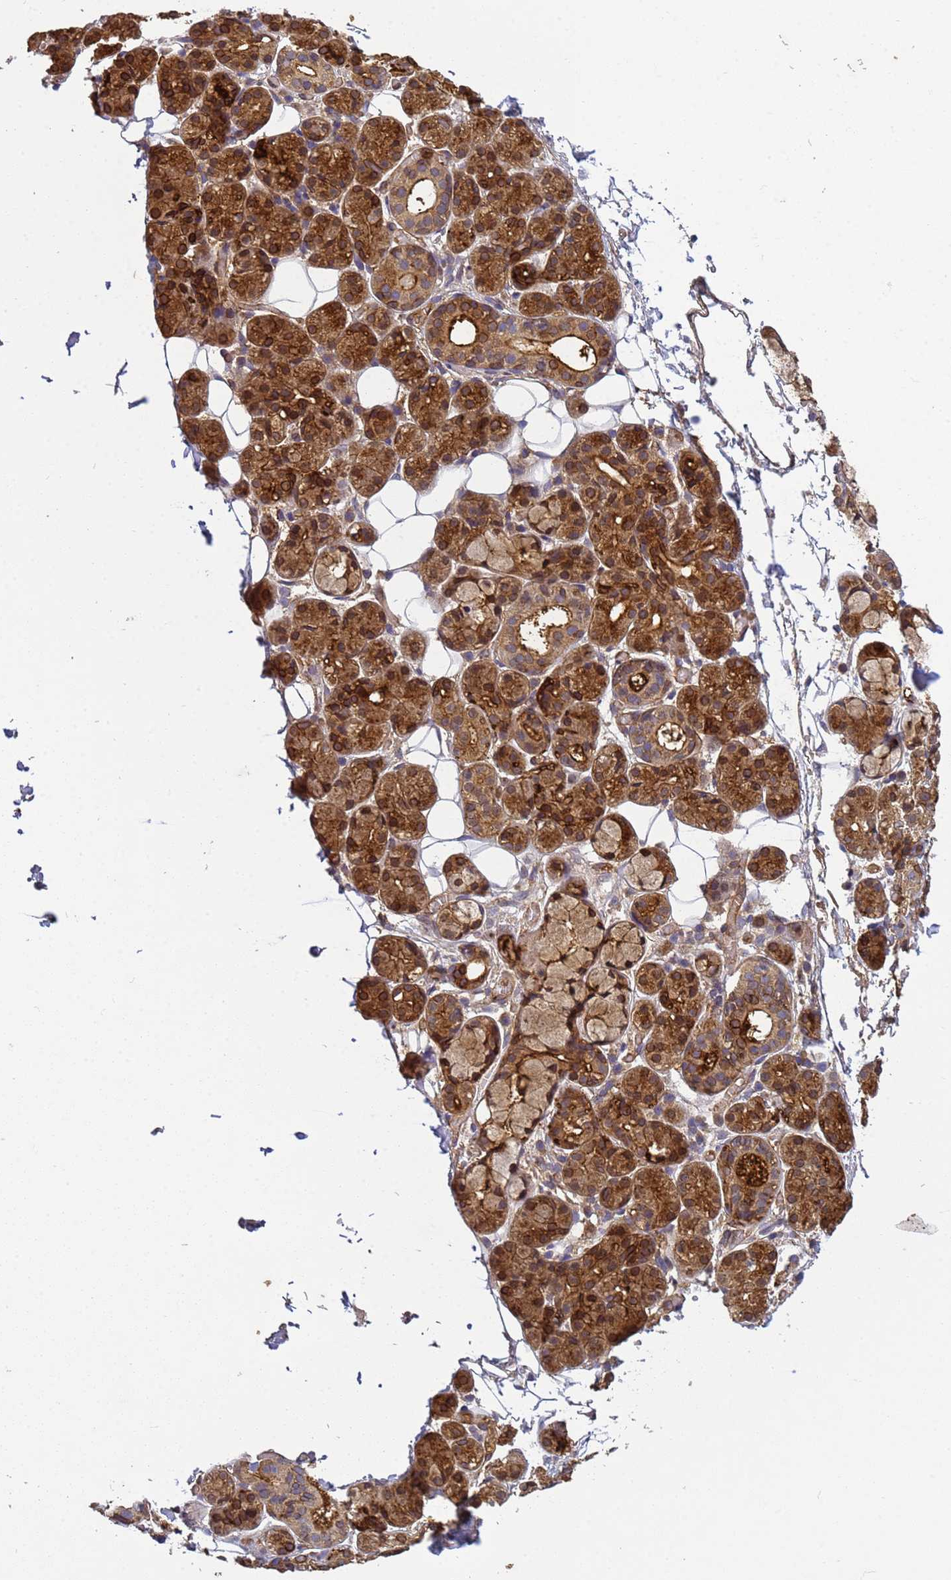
{"staining": {"intensity": "strong", "quantity": ">75%", "location": "cytoplasmic/membranous"}, "tissue": "salivary gland", "cell_type": "Glandular cells", "image_type": "normal", "snomed": [{"axis": "morphology", "description": "Normal tissue, NOS"}, {"axis": "topography", "description": "Salivary gland"}], "caption": "Normal salivary gland shows strong cytoplasmic/membranous staining in approximately >75% of glandular cells, visualized by immunohistochemistry. (IHC, brightfield microscopy, high magnification).", "gene": "C8orf34", "patient": {"sex": "male", "age": 63}}